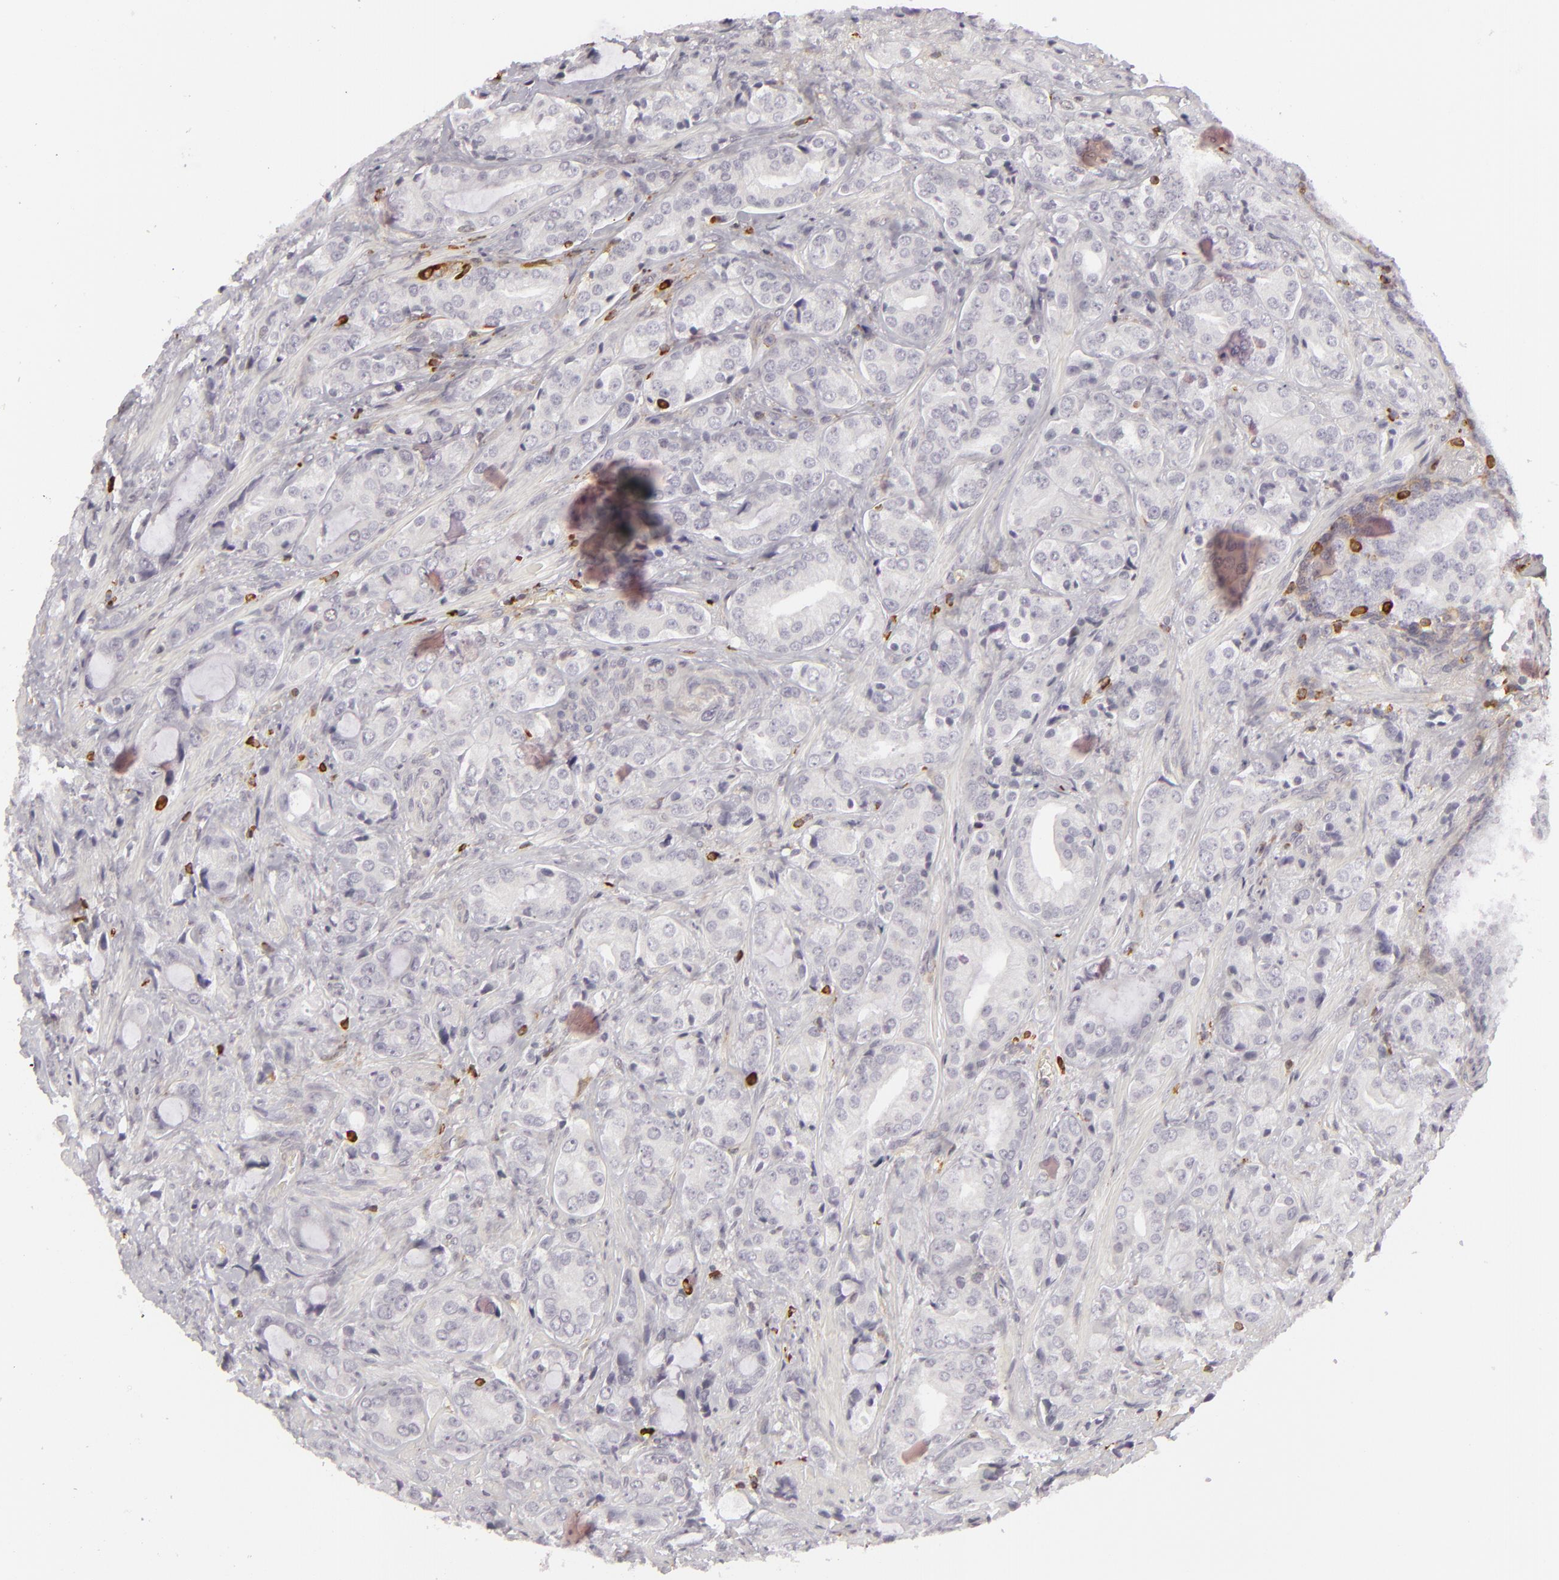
{"staining": {"intensity": "negative", "quantity": "none", "location": "none"}, "tissue": "prostate cancer", "cell_type": "Tumor cells", "image_type": "cancer", "snomed": [{"axis": "morphology", "description": "Adenocarcinoma, Medium grade"}, {"axis": "topography", "description": "Prostate"}], "caption": "Immunohistochemical staining of human prostate cancer (medium-grade adenocarcinoma) demonstrates no significant positivity in tumor cells.", "gene": "APOBEC3G", "patient": {"sex": "male", "age": 70}}